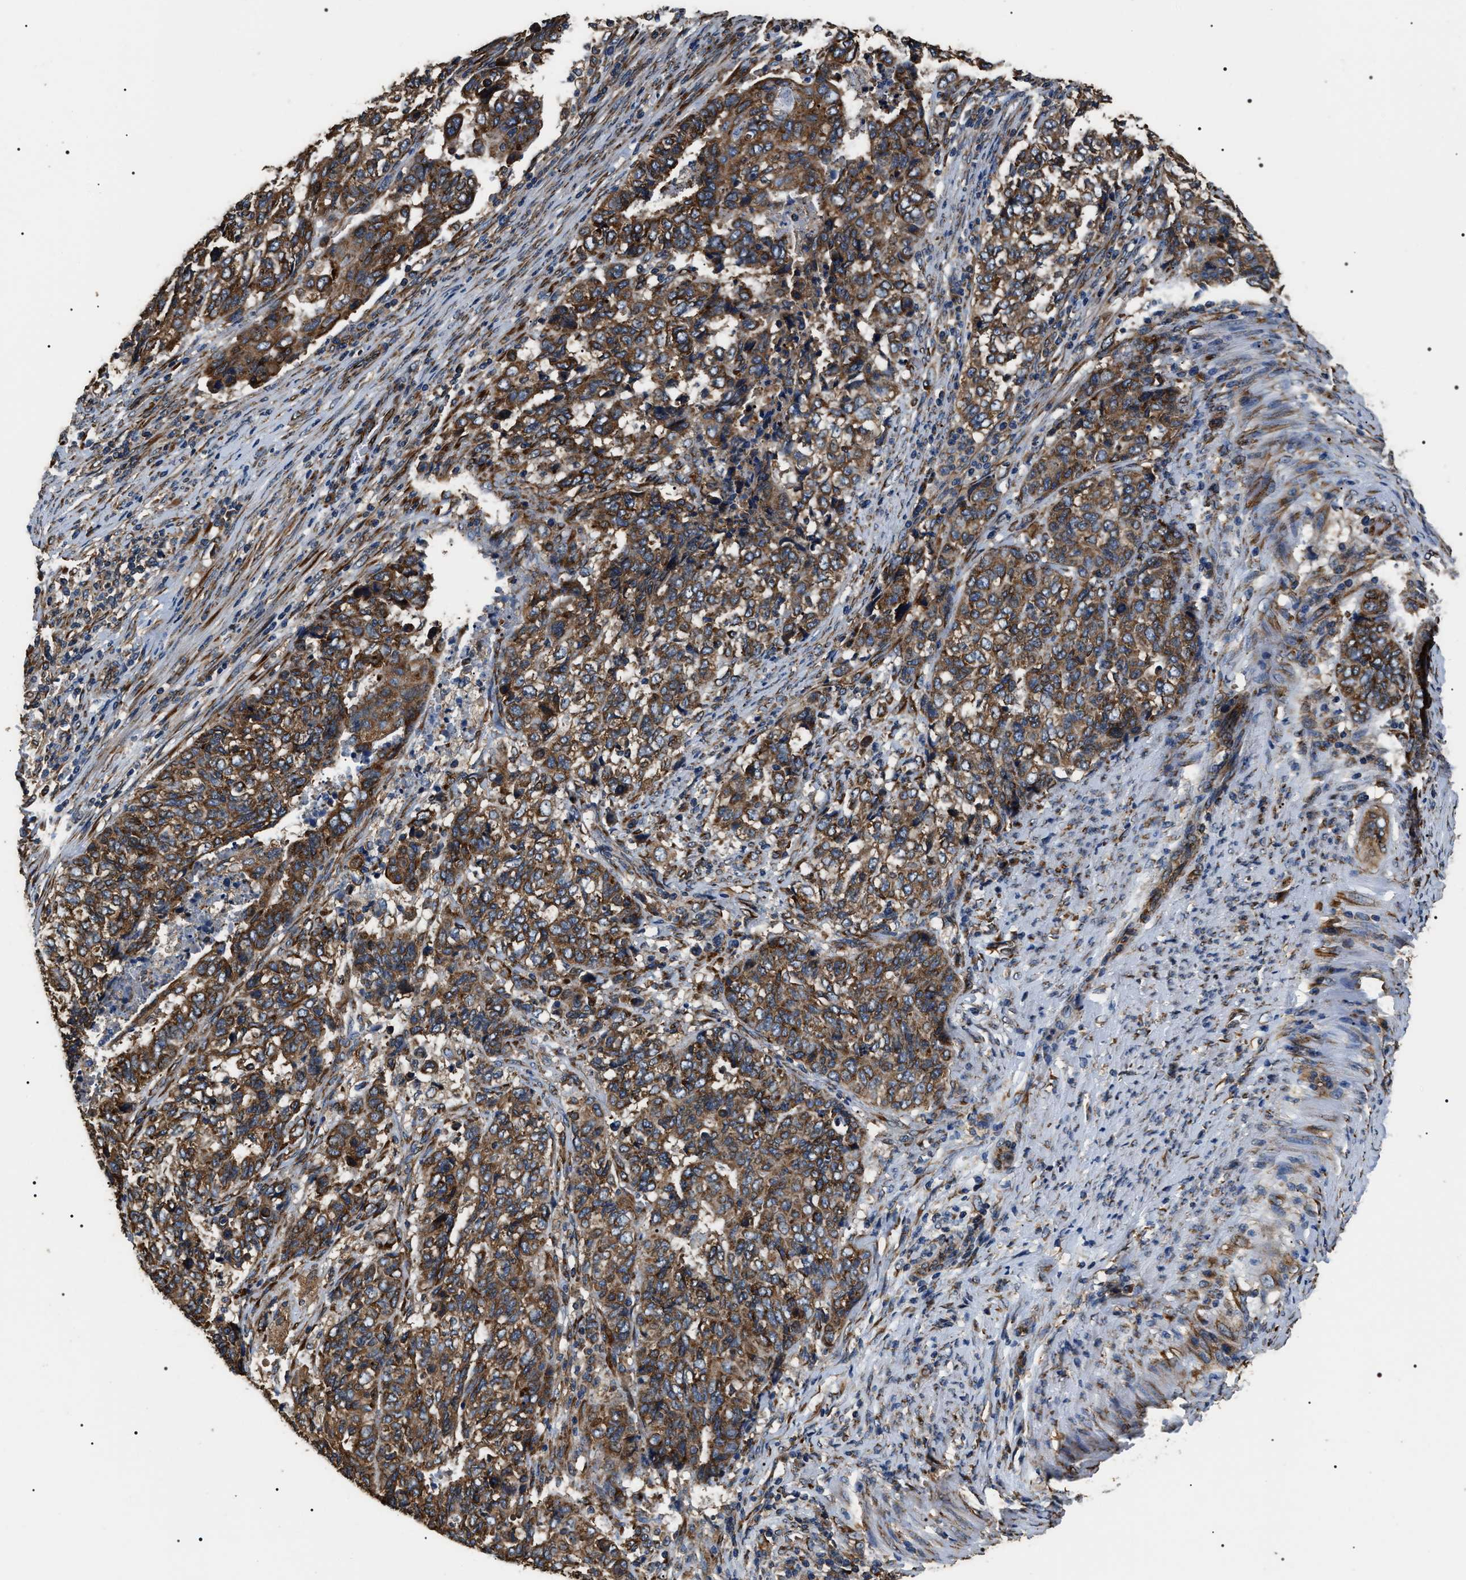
{"staining": {"intensity": "moderate", "quantity": ">75%", "location": "cytoplasmic/membranous"}, "tissue": "endometrial cancer", "cell_type": "Tumor cells", "image_type": "cancer", "snomed": [{"axis": "morphology", "description": "Adenocarcinoma, NOS"}, {"axis": "topography", "description": "Endometrium"}], "caption": "Protein staining of adenocarcinoma (endometrial) tissue exhibits moderate cytoplasmic/membranous positivity in approximately >75% of tumor cells.", "gene": "KTN1", "patient": {"sex": "female", "age": 80}}